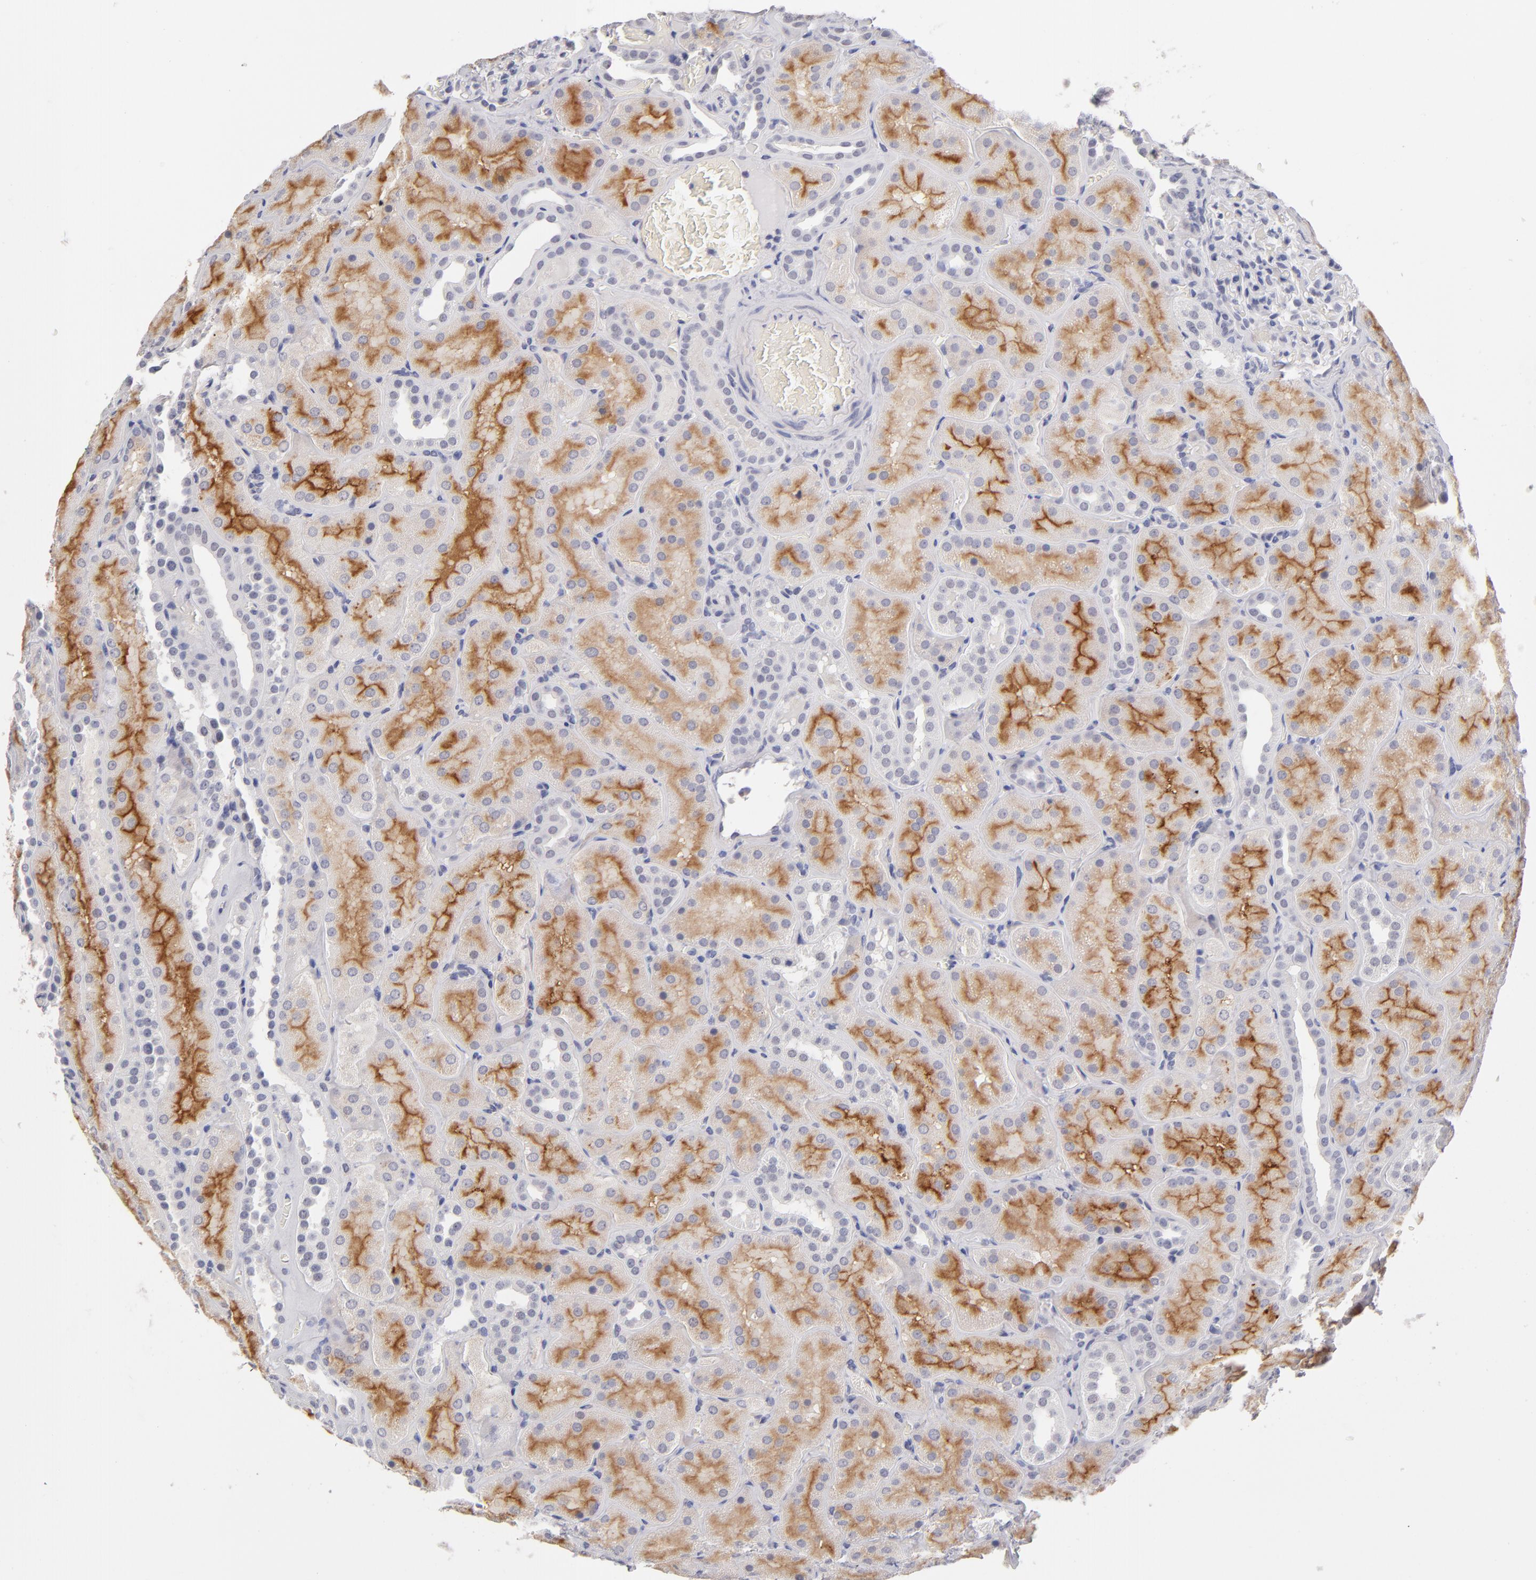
{"staining": {"intensity": "negative", "quantity": "none", "location": "none"}, "tissue": "kidney", "cell_type": "Cells in glomeruli", "image_type": "normal", "snomed": [{"axis": "morphology", "description": "Normal tissue, NOS"}, {"axis": "topography", "description": "Kidney"}], "caption": "DAB immunohistochemical staining of normal kidney shows no significant positivity in cells in glomeruli. Brightfield microscopy of immunohistochemistry stained with DAB (brown) and hematoxylin (blue), captured at high magnification.", "gene": "TEX11", "patient": {"sex": "male", "age": 28}}